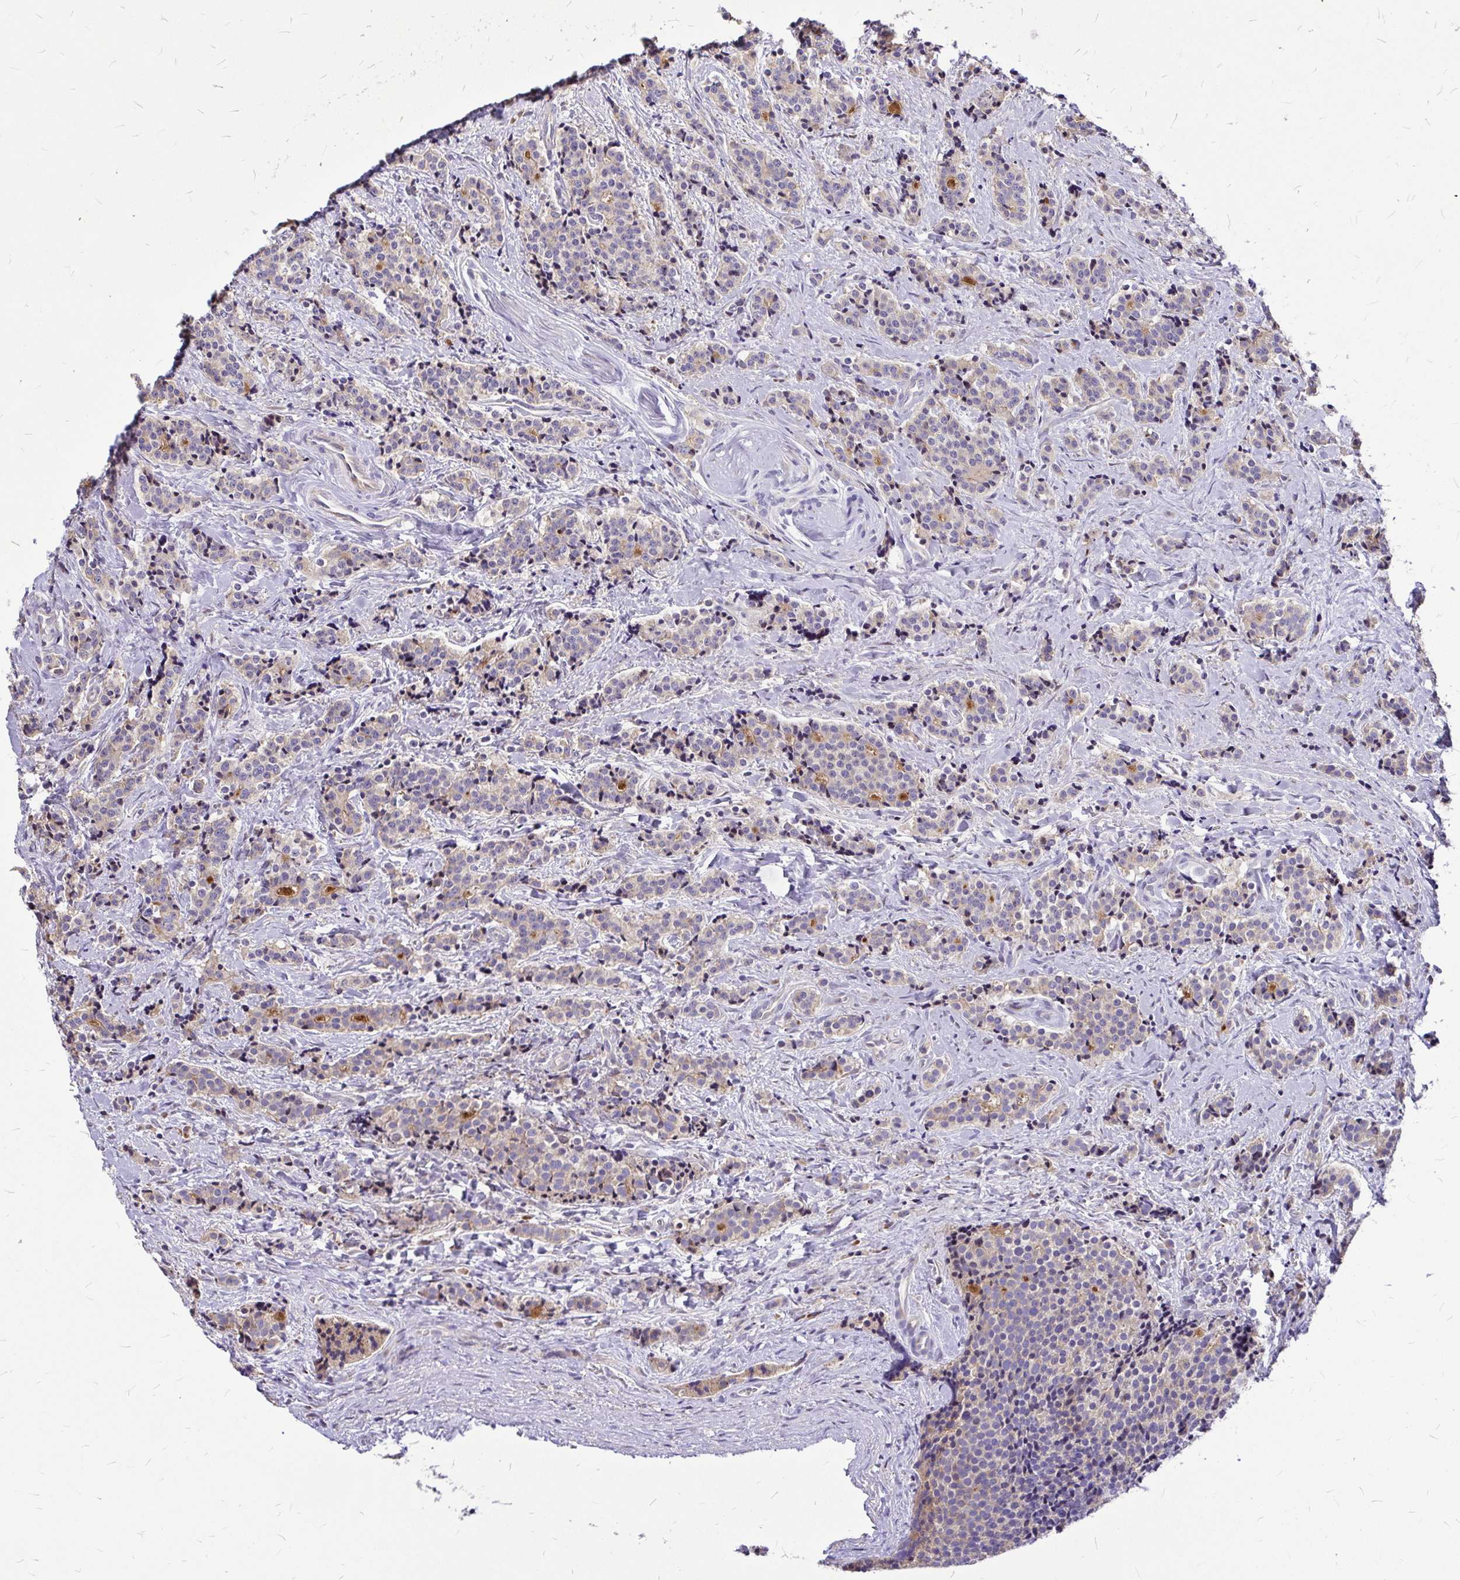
{"staining": {"intensity": "negative", "quantity": "none", "location": "none"}, "tissue": "carcinoid", "cell_type": "Tumor cells", "image_type": "cancer", "snomed": [{"axis": "morphology", "description": "Carcinoid, malignant, NOS"}, {"axis": "topography", "description": "Small intestine"}], "caption": "Image shows no protein positivity in tumor cells of malignant carcinoid tissue. The staining was performed using DAB to visualize the protein expression in brown, while the nuclei were stained in blue with hematoxylin (Magnification: 20x).", "gene": "GABBR2", "patient": {"sex": "female", "age": 73}}